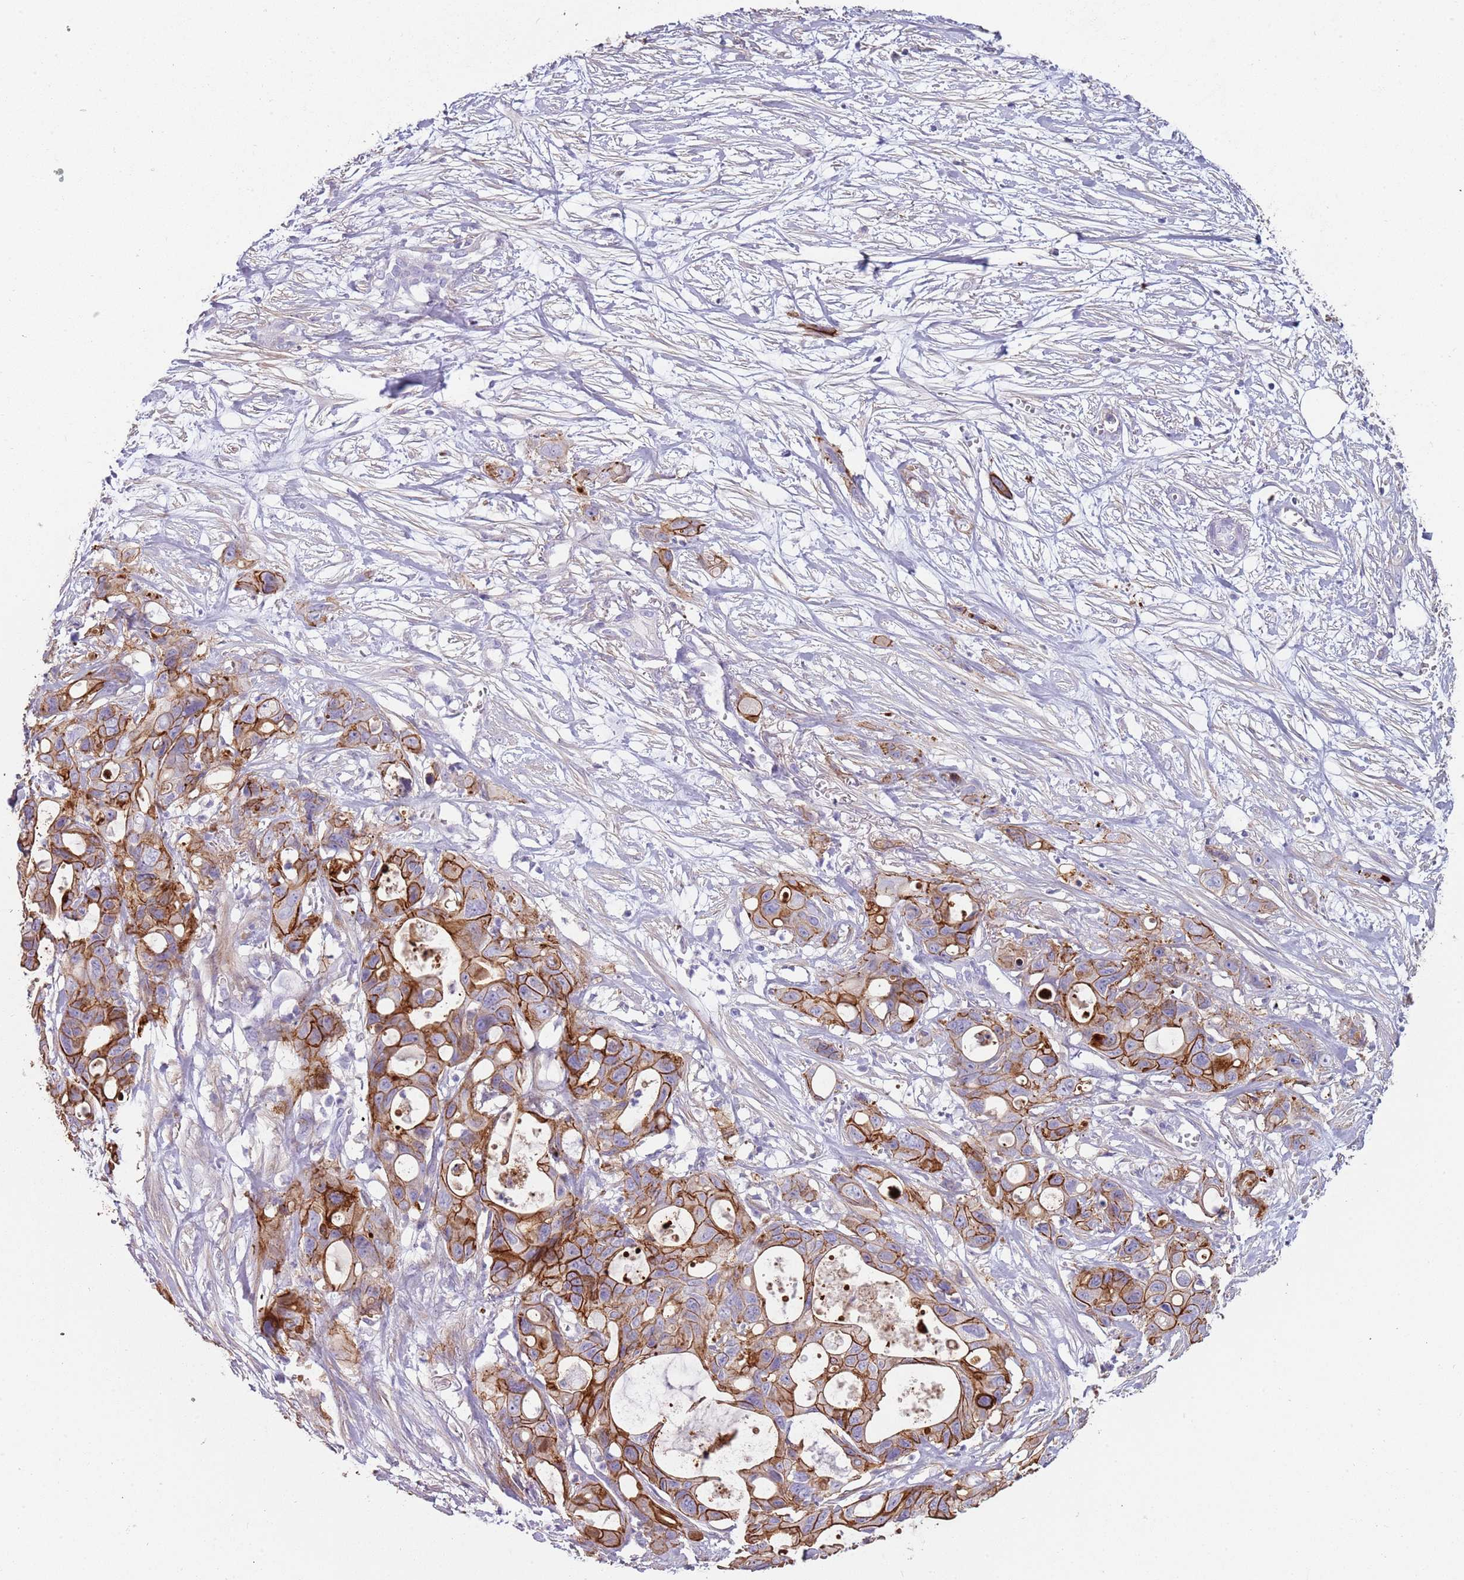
{"staining": {"intensity": "strong", "quantity": "25%-75%", "location": "cytoplasmic/membranous"}, "tissue": "ovarian cancer", "cell_type": "Tumor cells", "image_type": "cancer", "snomed": [{"axis": "morphology", "description": "Cystadenocarcinoma, mucinous, NOS"}, {"axis": "topography", "description": "Ovary"}], "caption": "Immunohistochemistry micrograph of neoplastic tissue: ovarian cancer (mucinous cystadenocarcinoma) stained using immunohistochemistry demonstrates high levels of strong protein expression localized specifically in the cytoplasmic/membranous of tumor cells, appearing as a cytoplasmic/membranous brown color.", "gene": "NBPF3", "patient": {"sex": "female", "age": 70}}